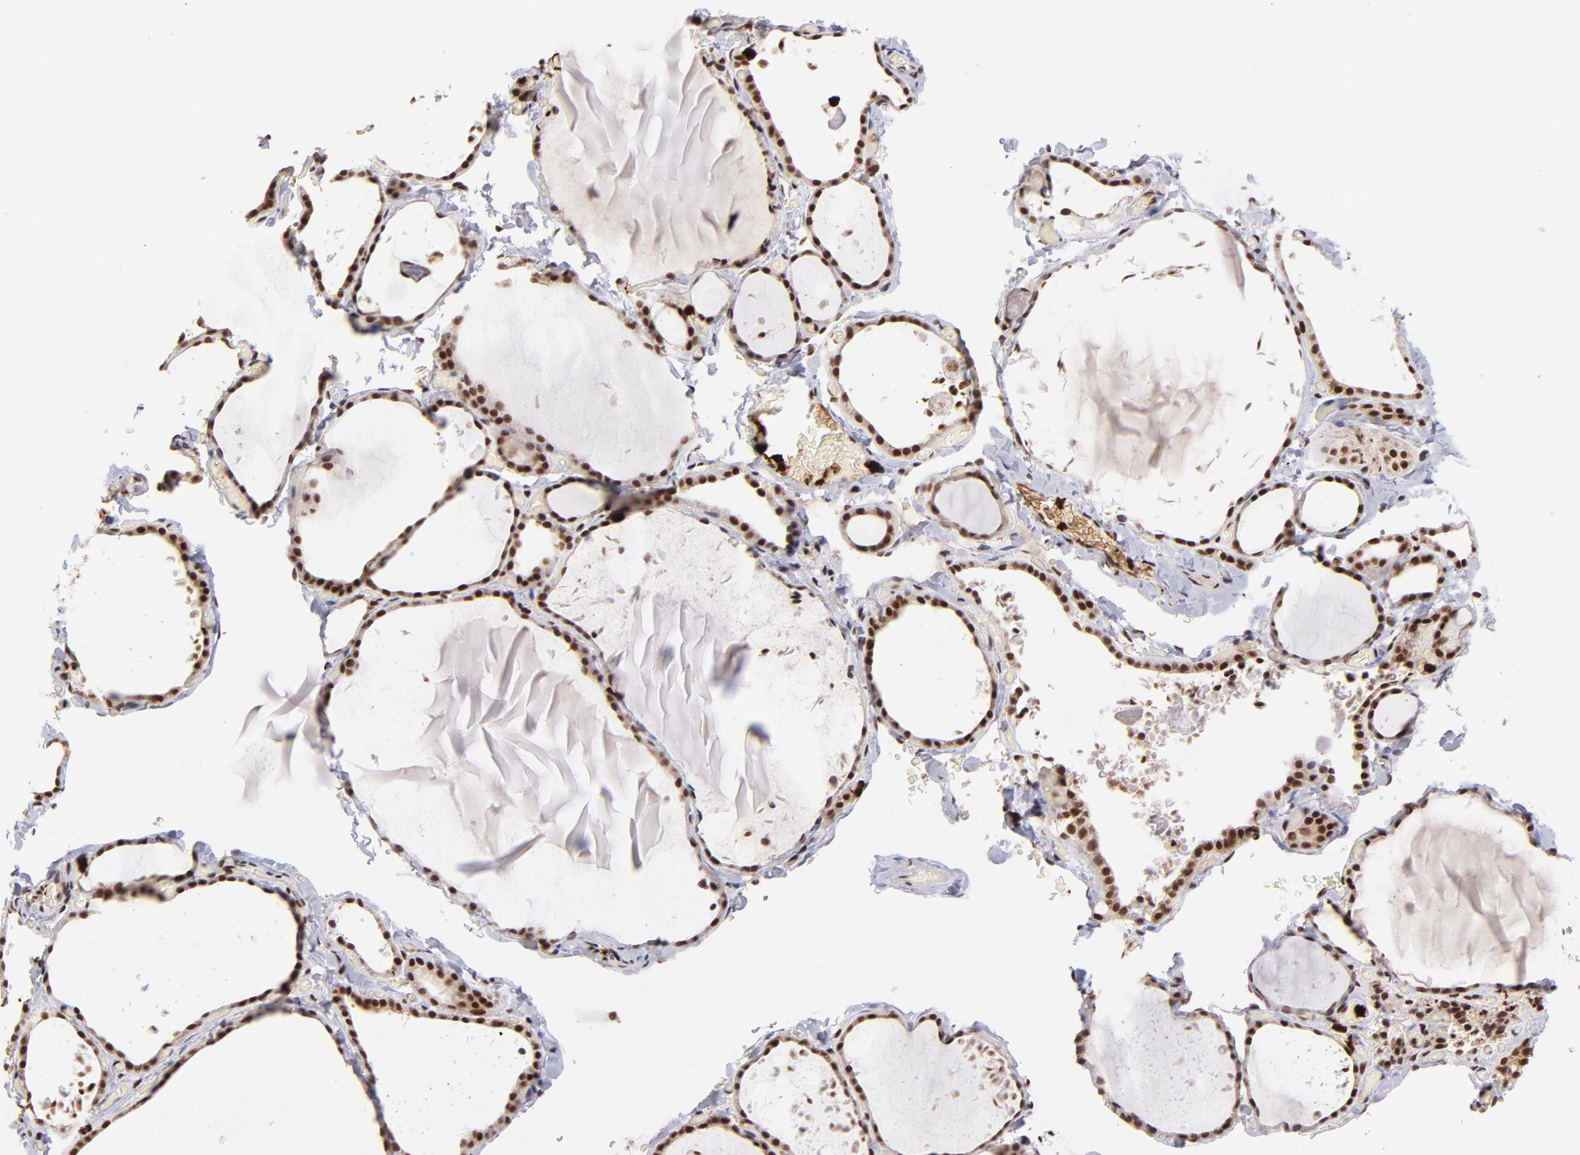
{"staining": {"intensity": "strong", "quantity": ">75%", "location": "cytoplasmic/membranous,nuclear"}, "tissue": "thyroid gland", "cell_type": "Glandular cells", "image_type": "normal", "snomed": [{"axis": "morphology", "description": "Normal tissue, NOS"}, {"axis": "topography", "description": "Thyroid gland"}], "caption": "Strong cytoplasmic/membranous,nuclear positivity is identified in approximately >75% of glandular cells in normal thyroid gland. (Stains: DAB (3,3'-diaminobenzidine) in brown, nuclei in blue, Microscopy: brightfield microscopy at high magnification).", "gene": "ZFX", "patient": {"sex": "female", "age": 22}}